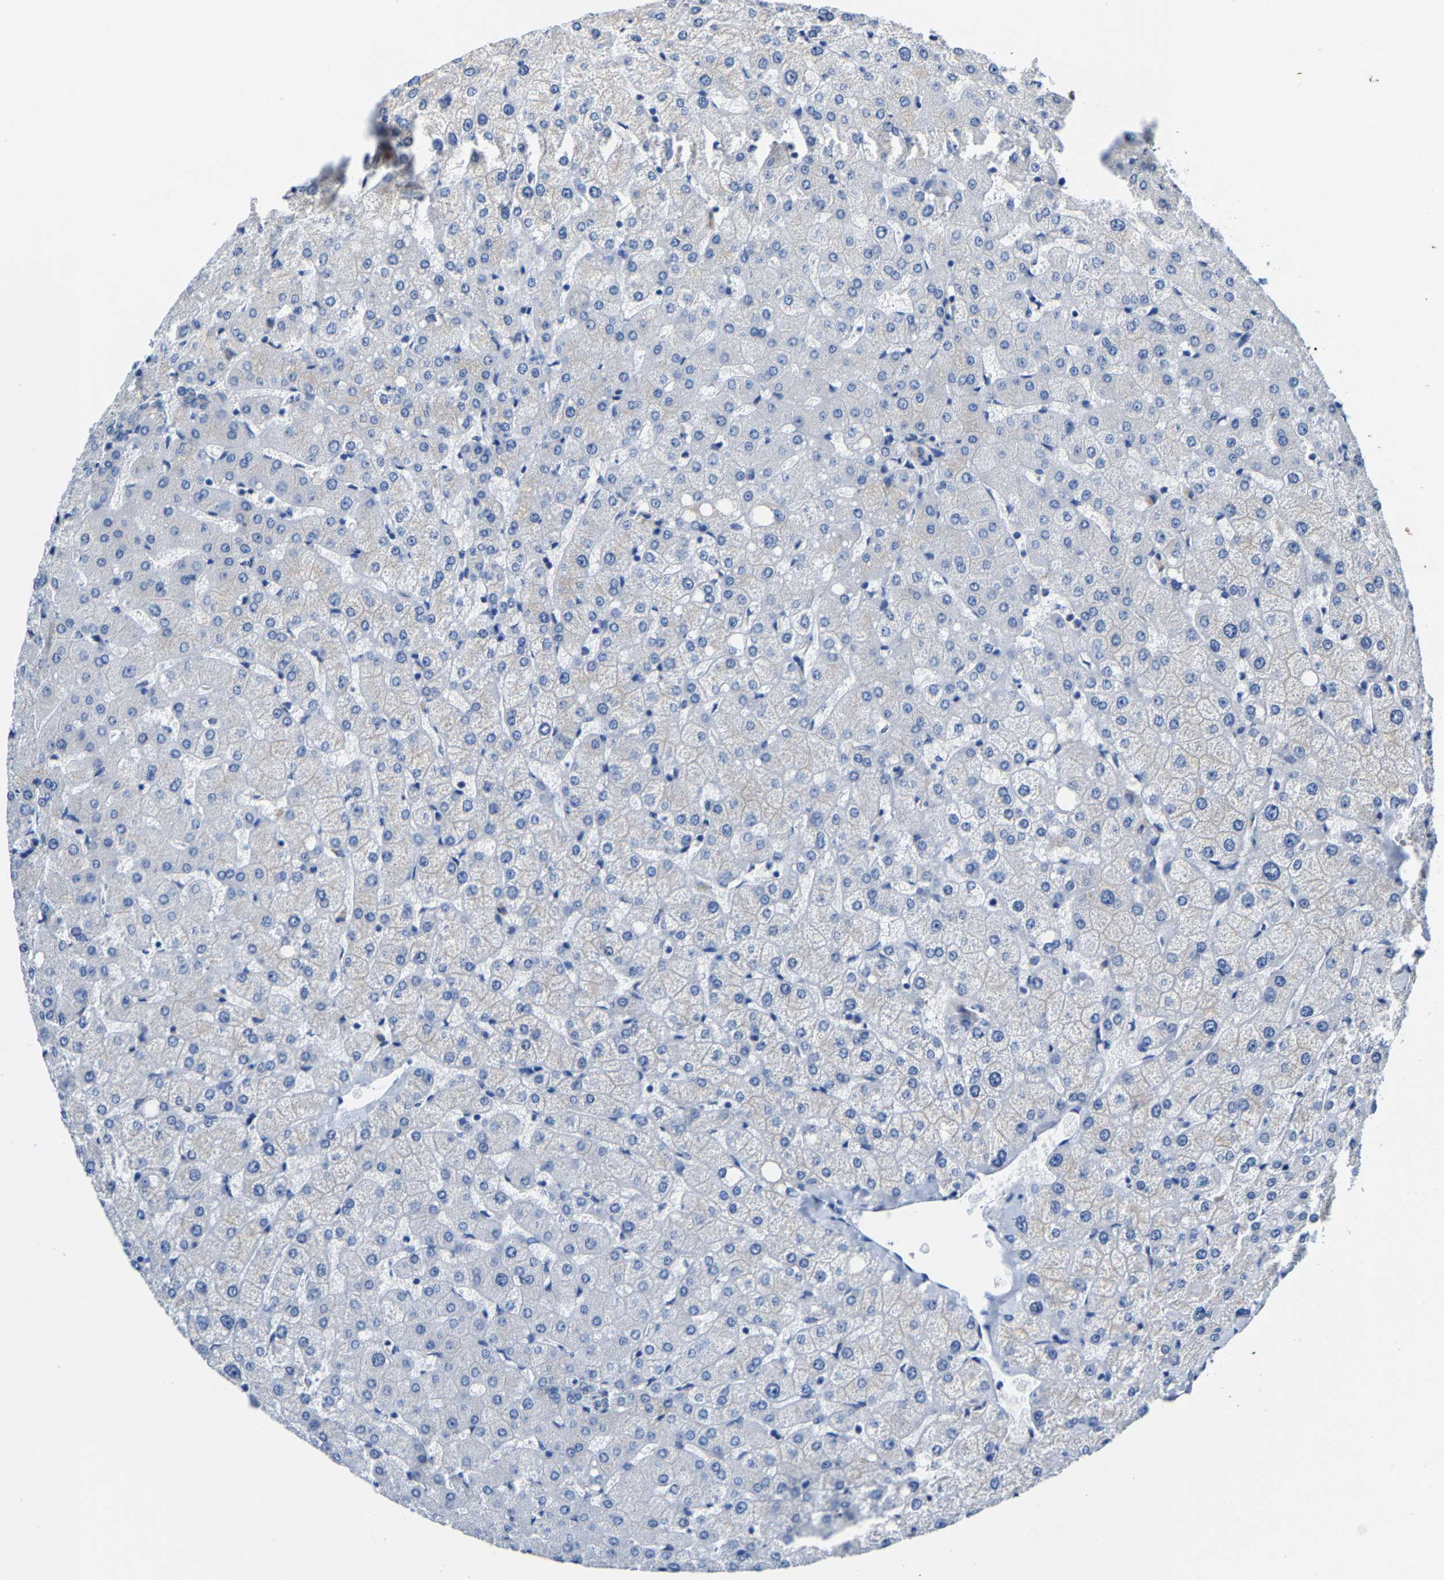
{"staining": {"intensity": "moderate", "quantity": "25%-75%", "location": "cytoplasmic/membranous"}, "tissue": "liver", "cell_type": "Cholangiocytes", "image_type": "normal", "snomed": [{"axis": "morphology", "description": "Normal tissue, NOS"}, {"axis": "topography", "description": "Liver"}], "caption": "Immunohistochemistry photomicrograph of benign liver: liver stained using immunohistochemistry exhibits medium levels of moderate protein expression localized specifically in the cytoplasmic/membranous of cholangiocytes, appearing as a cytoplasmic/membranous brown color.", "gene": "MMEL1", "patient": {"sex": "female", "age": 54}}